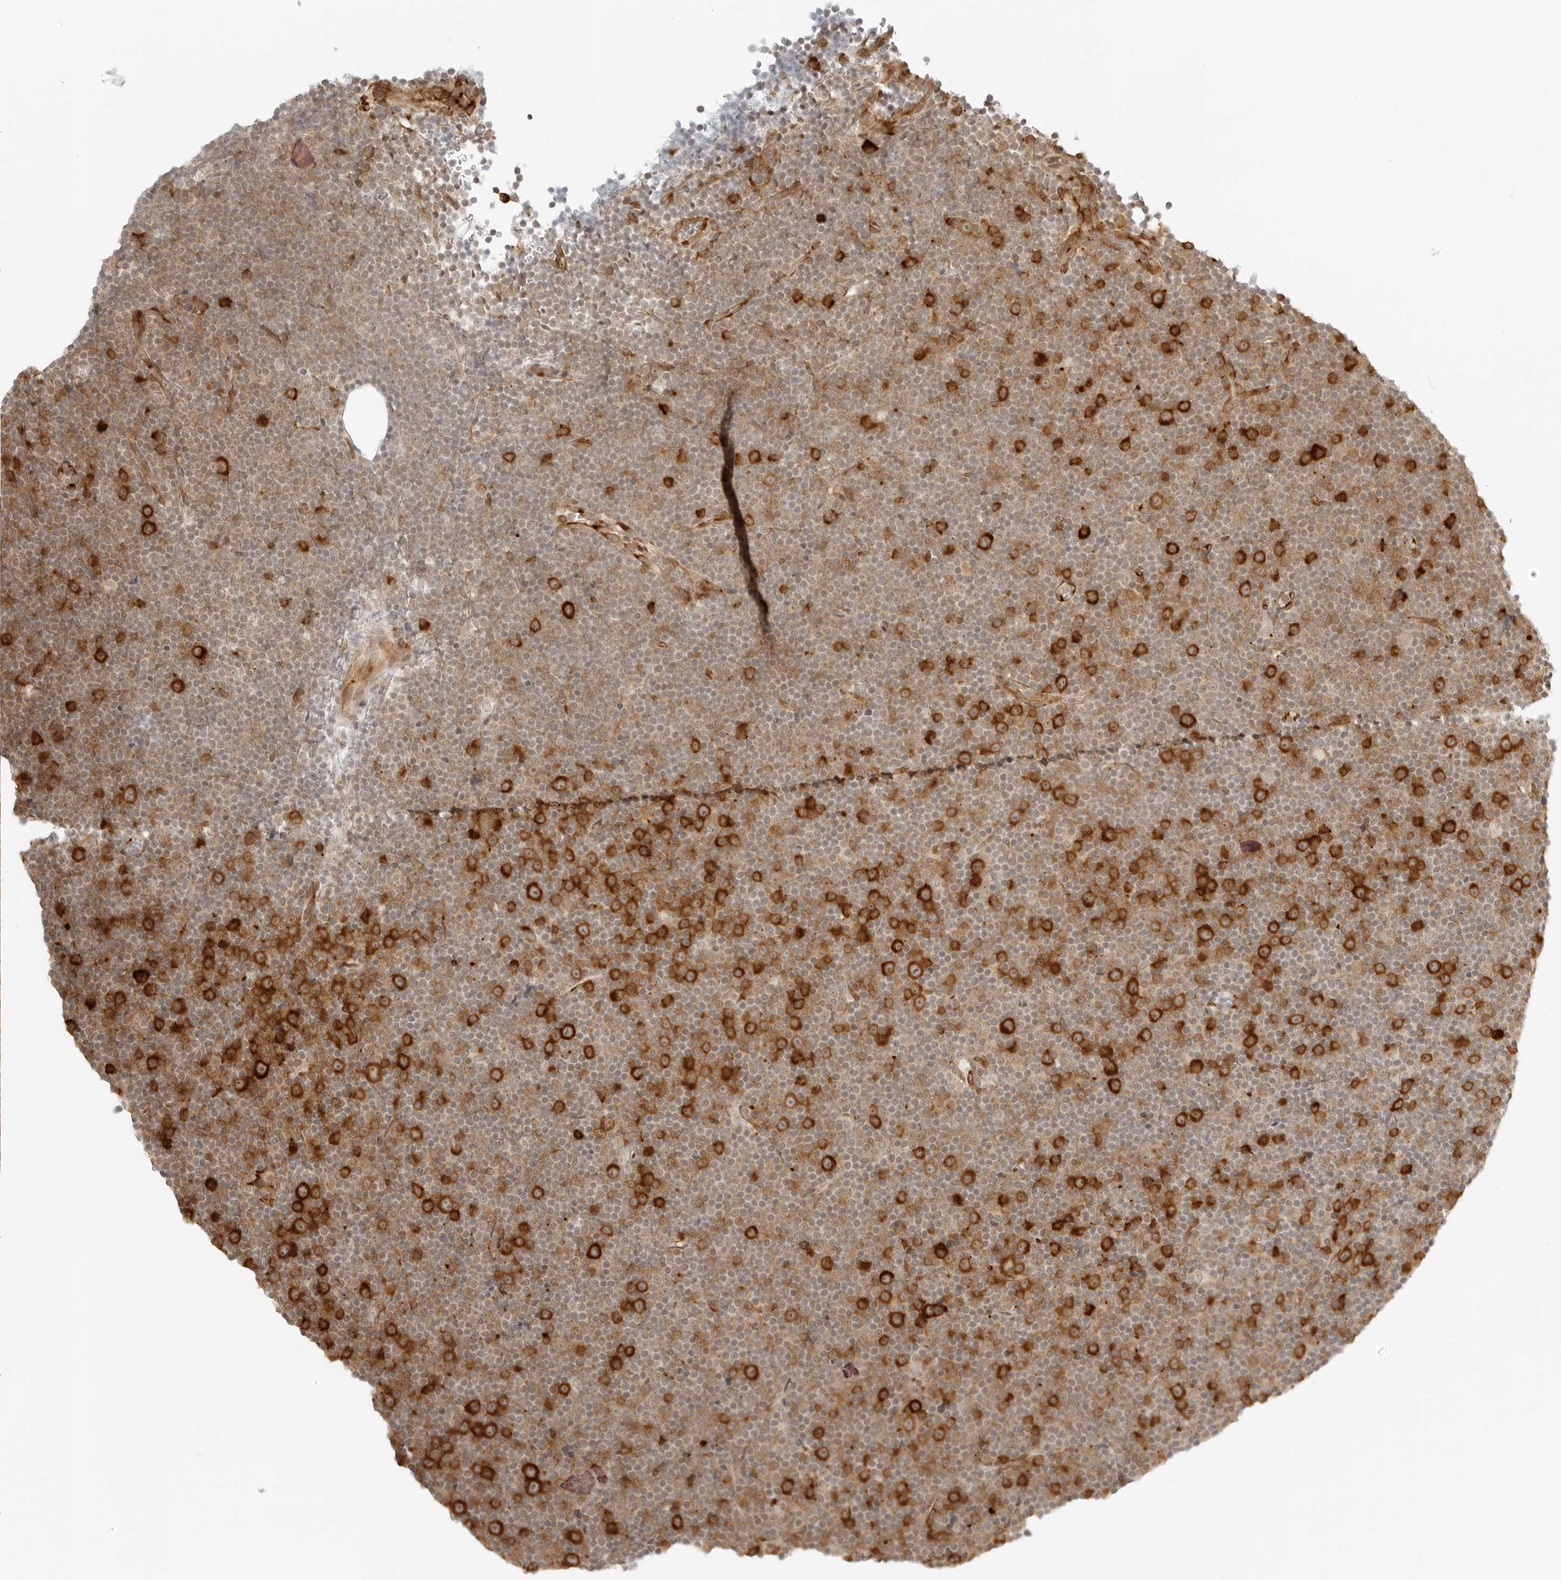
{"staining": {"intensity": "strong", "quantity": ">75%", "location": "cytoplasmic/membranous"}, "tissue": "lymphoma", "cell_type": "Tumor cells", "image_type": "cancer", "snomed": [{"axis": "morphology", "description": "Malignant lymphoma, non-Hodgkin's type, Low grade"}, {"axis": "topography", "description": "Lymph node"}], "caption": "Immunohistochemical staining of human malignant lymphoma, non-Hodgkin's type (low-grade) displays strong cytoplasmic/membranous protein expression in about >75% of tumor cells.", "gene": "EIF4G1", "patient": {"sex": "female", "age": 67}}